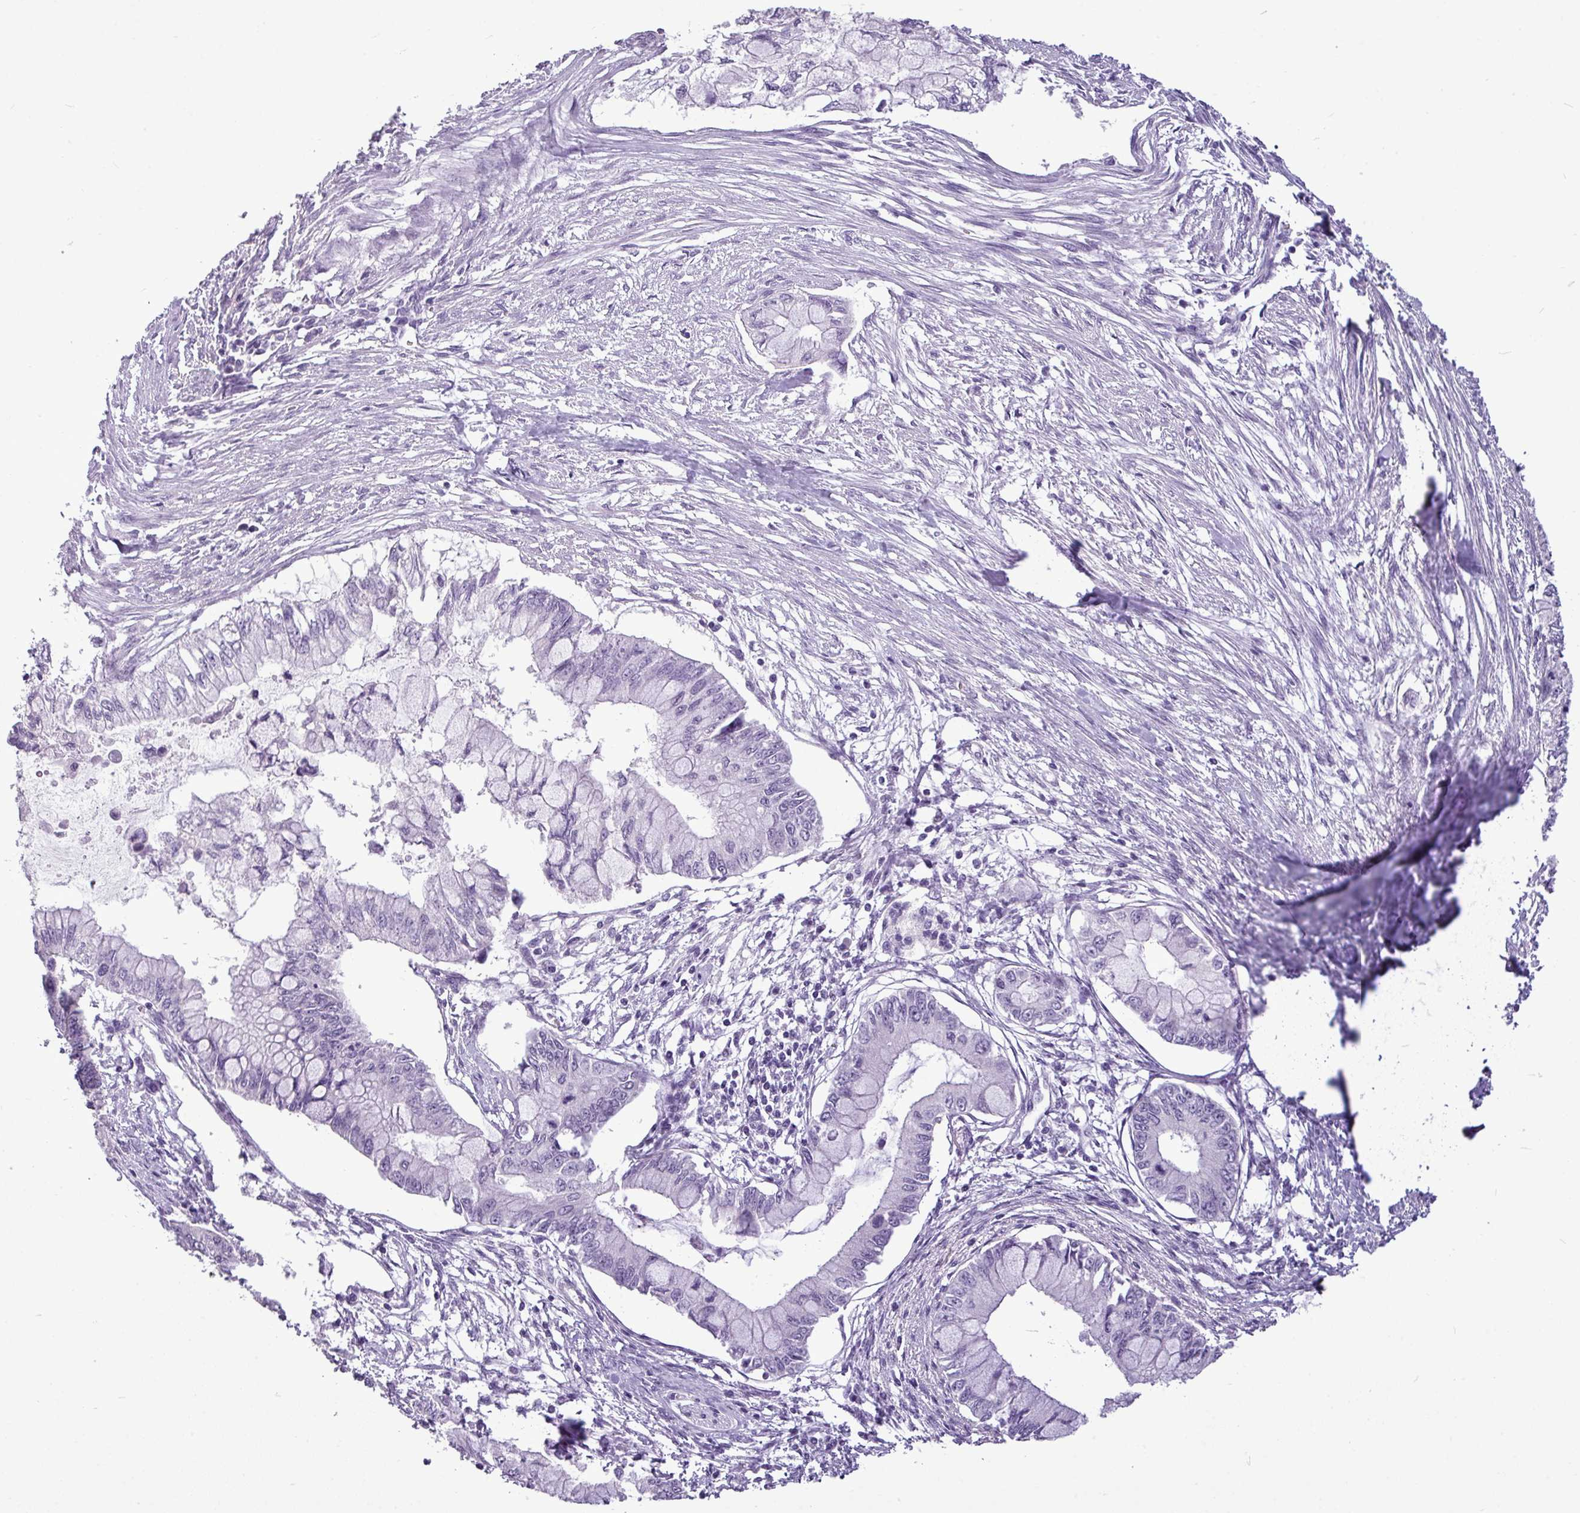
{"staining": {"intensity": "negative", "quantity": "none", "location": "none"}, "tissue": "pancreatic cancer", "cell_type": "Tumor cells", "image_type": "cancer", "snomed": [{"axis": "morphology", "description": "Adenocarcinoma, NOS"}, {"axis": "topography", "description": "Pancreas"}], "caption": "The histopathology image displays no staining of tumor cells in pancreatic cancer (adenocarcinoma). (DAB immunohistochemistry (IHC), high magnification).", "gene": "AMY2A", "patient": {"sex": "male", "age": 48}}